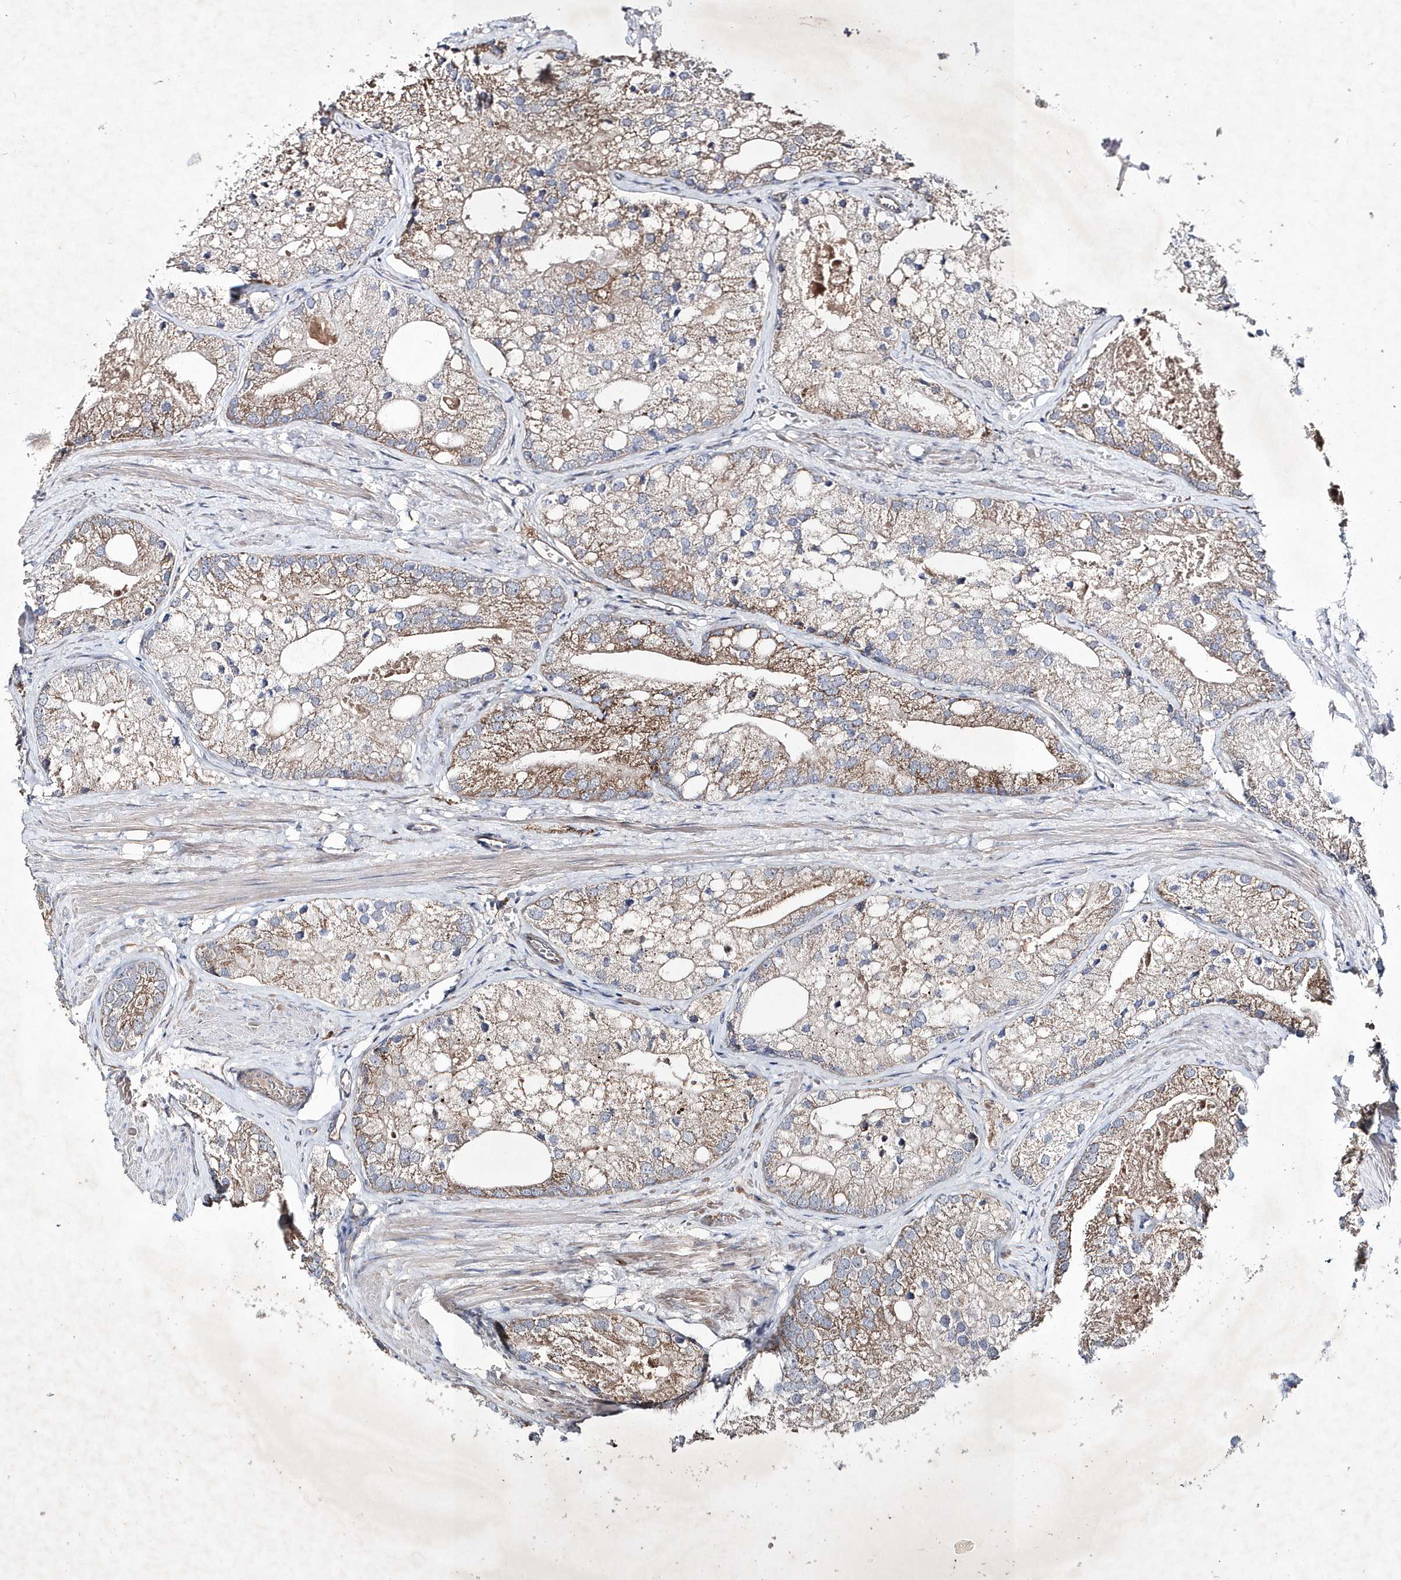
{"staining": {"intensity": "moderate", "quantity": ">75%", "location": "cytoplasmic/membranous"}, "tissue": "prostate cancer", "cell_type": "Tumor cells", "image_type": "cancer", "snomed": [{"axis": "morphology", "description": "Adenocarcinoma, Low grade"}, {"axis": "topography", "description": "Prostate"}], "caption": "Brown immunohistochemical staining in adenocarcinoma (low-grade) (prostate) reveals moderate cytoplasmic/membranous positivity in about >75% of tumor cells.", "gene": "METTL8", "patient": {"sex": "male", "age": 69}}